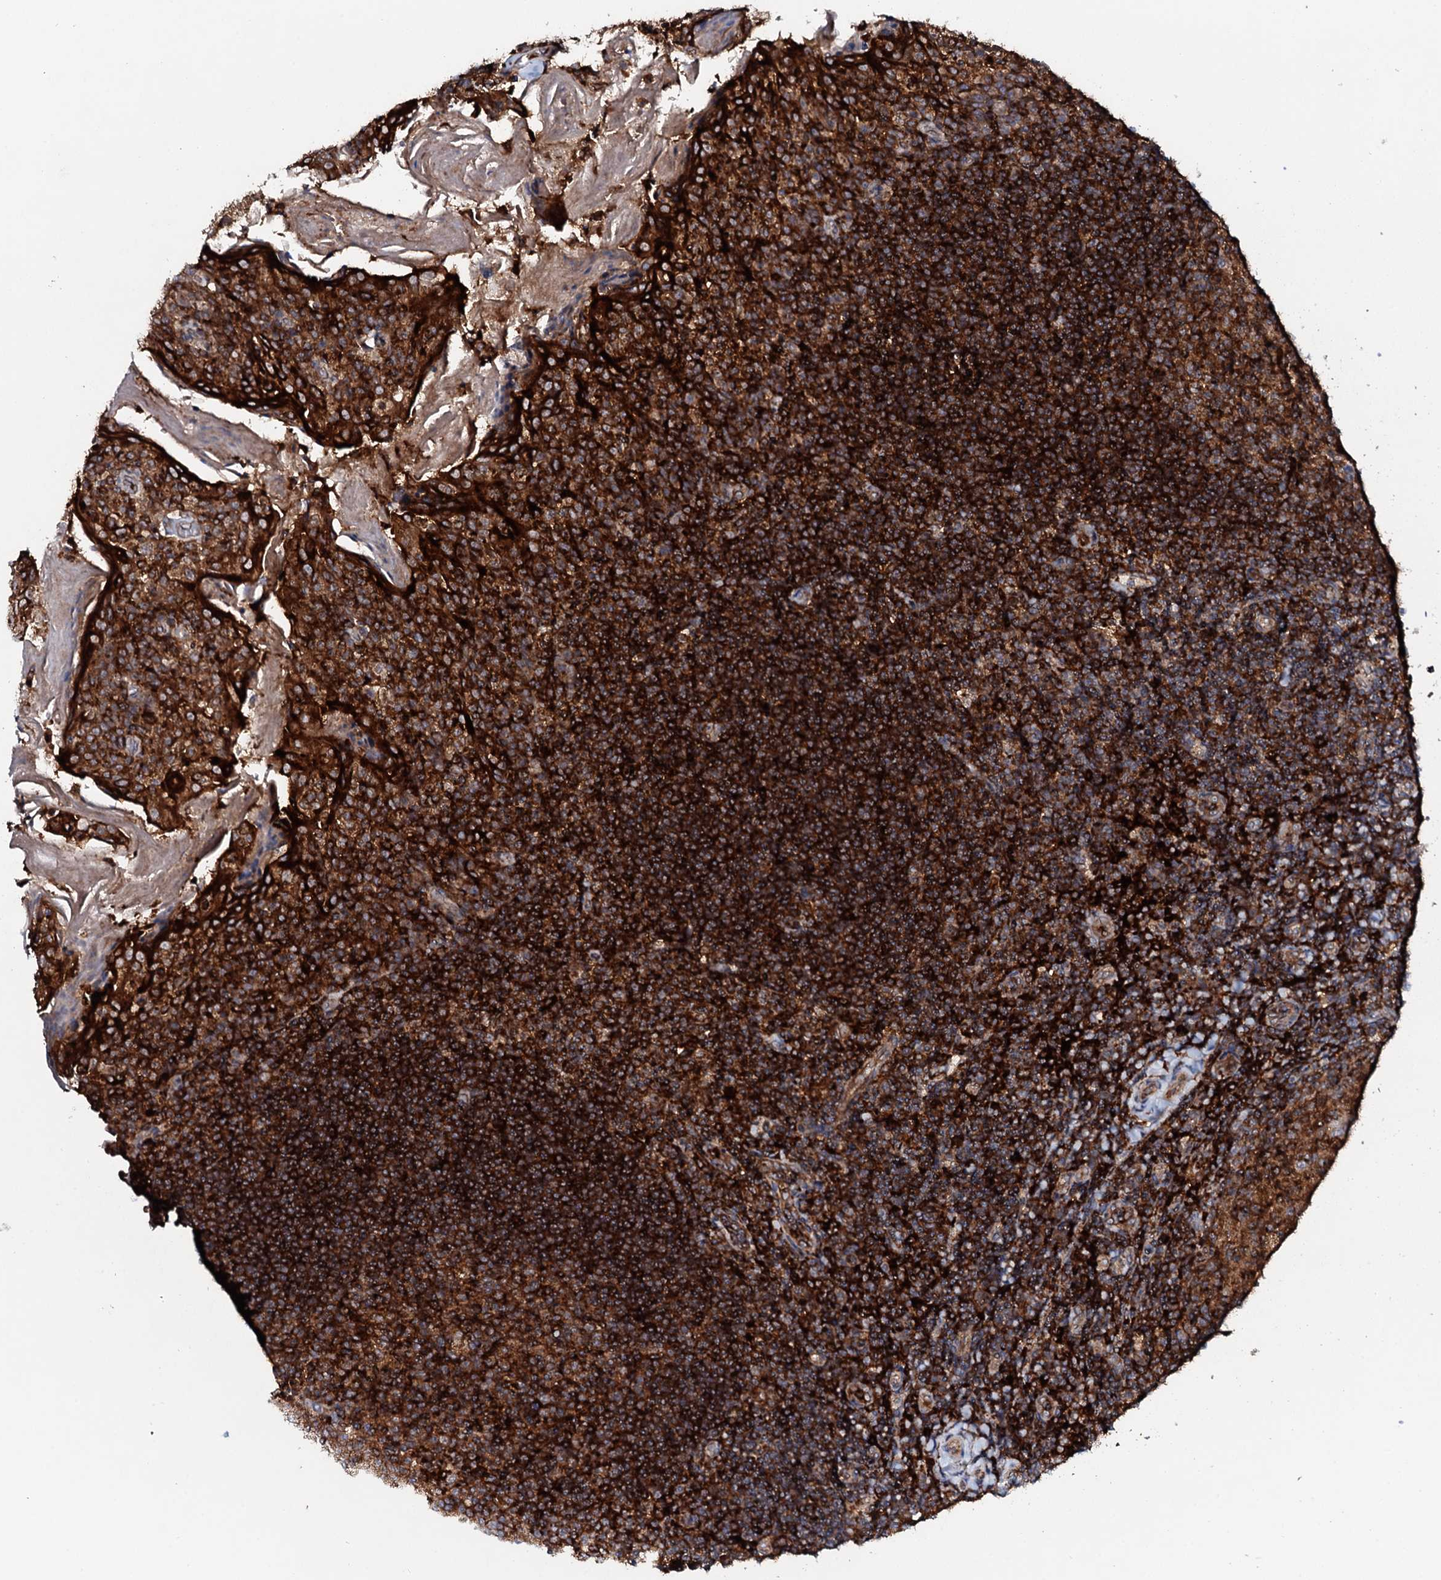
{"staining": {"intensity": "strong", "quantity": ">75%", "location": "cytoplasmic/membranous"}, "tissue": "tonsil", "cell_type": "Germinal center cells", "image_type": "normal", "snomed": [{"axis": "morphology", "description": "Normal tissue, NOS"}, {"axis": "topography", "description": "Tonsil"}], "caption": "Approximately >75% of germinal center cells in benign tonsil show strong cytoplasmic/membranous protein positivity as visualized by brown immunohistochemical staining.", "gene": "VAMP8", "patient": {"sex": "female", "age": 10}}